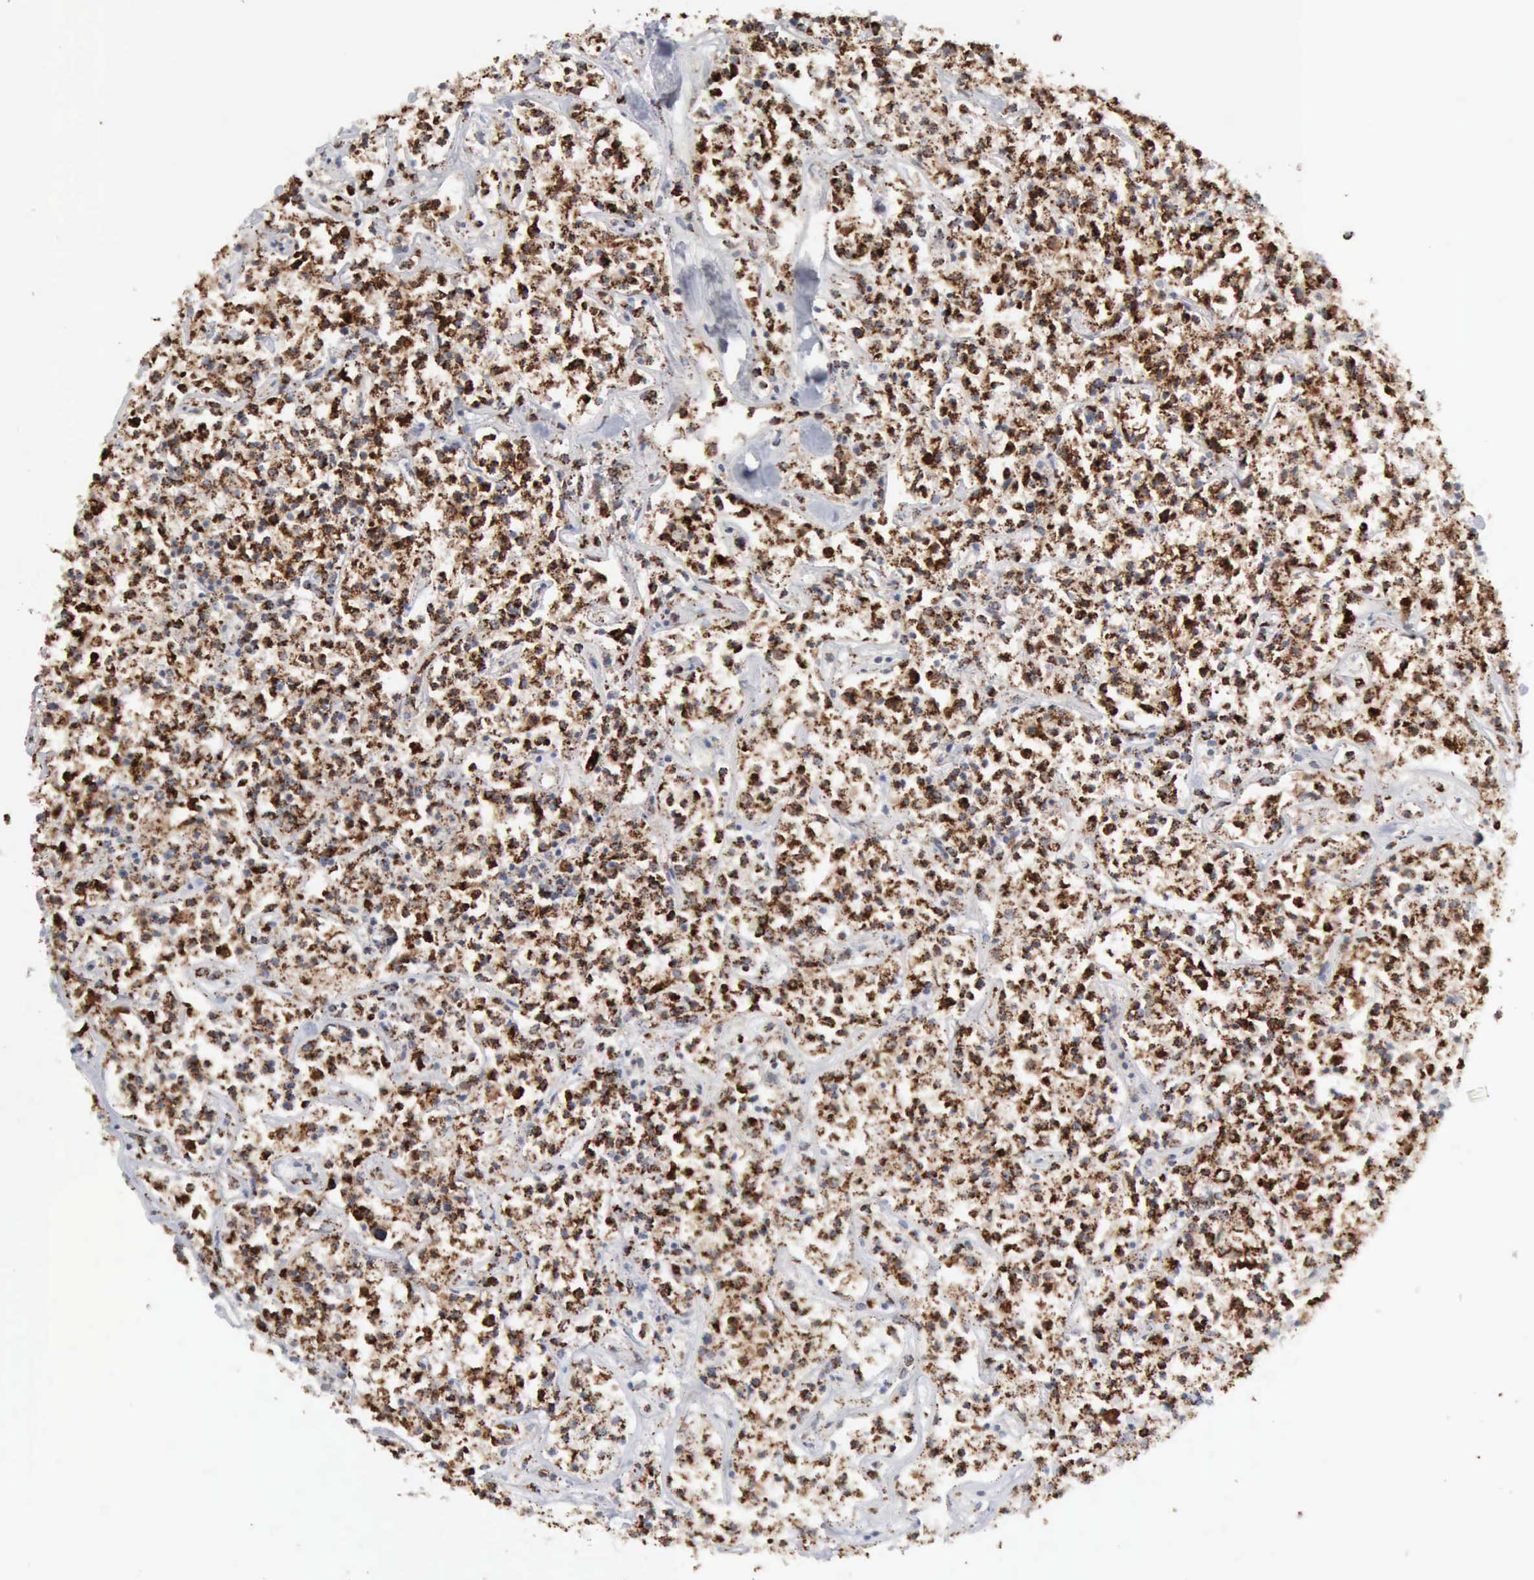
{"staining": {"intensity": "strong", "quantity": ">75%", "location": "cytoplasmic/membranous"}, "tissue": "lymphoma", "cell_type": "Tumor cells", "image_type": "cancer", "snomed": [{"axis": "morphology", "description": "Malignant lymphoma, non-Hodgkin's type, Low grade"}, {"axis": "topography", "description": "Small intestine"}], "caption": "Protein staining of malignant lymphoma, non-Hodgkin's type (low-grade) tissue shows strong cytoplasmic/membranous expression in about >75% of tumor cells.", "gene": "ACO2", "patient": {"sex": "female", "age": 59}}